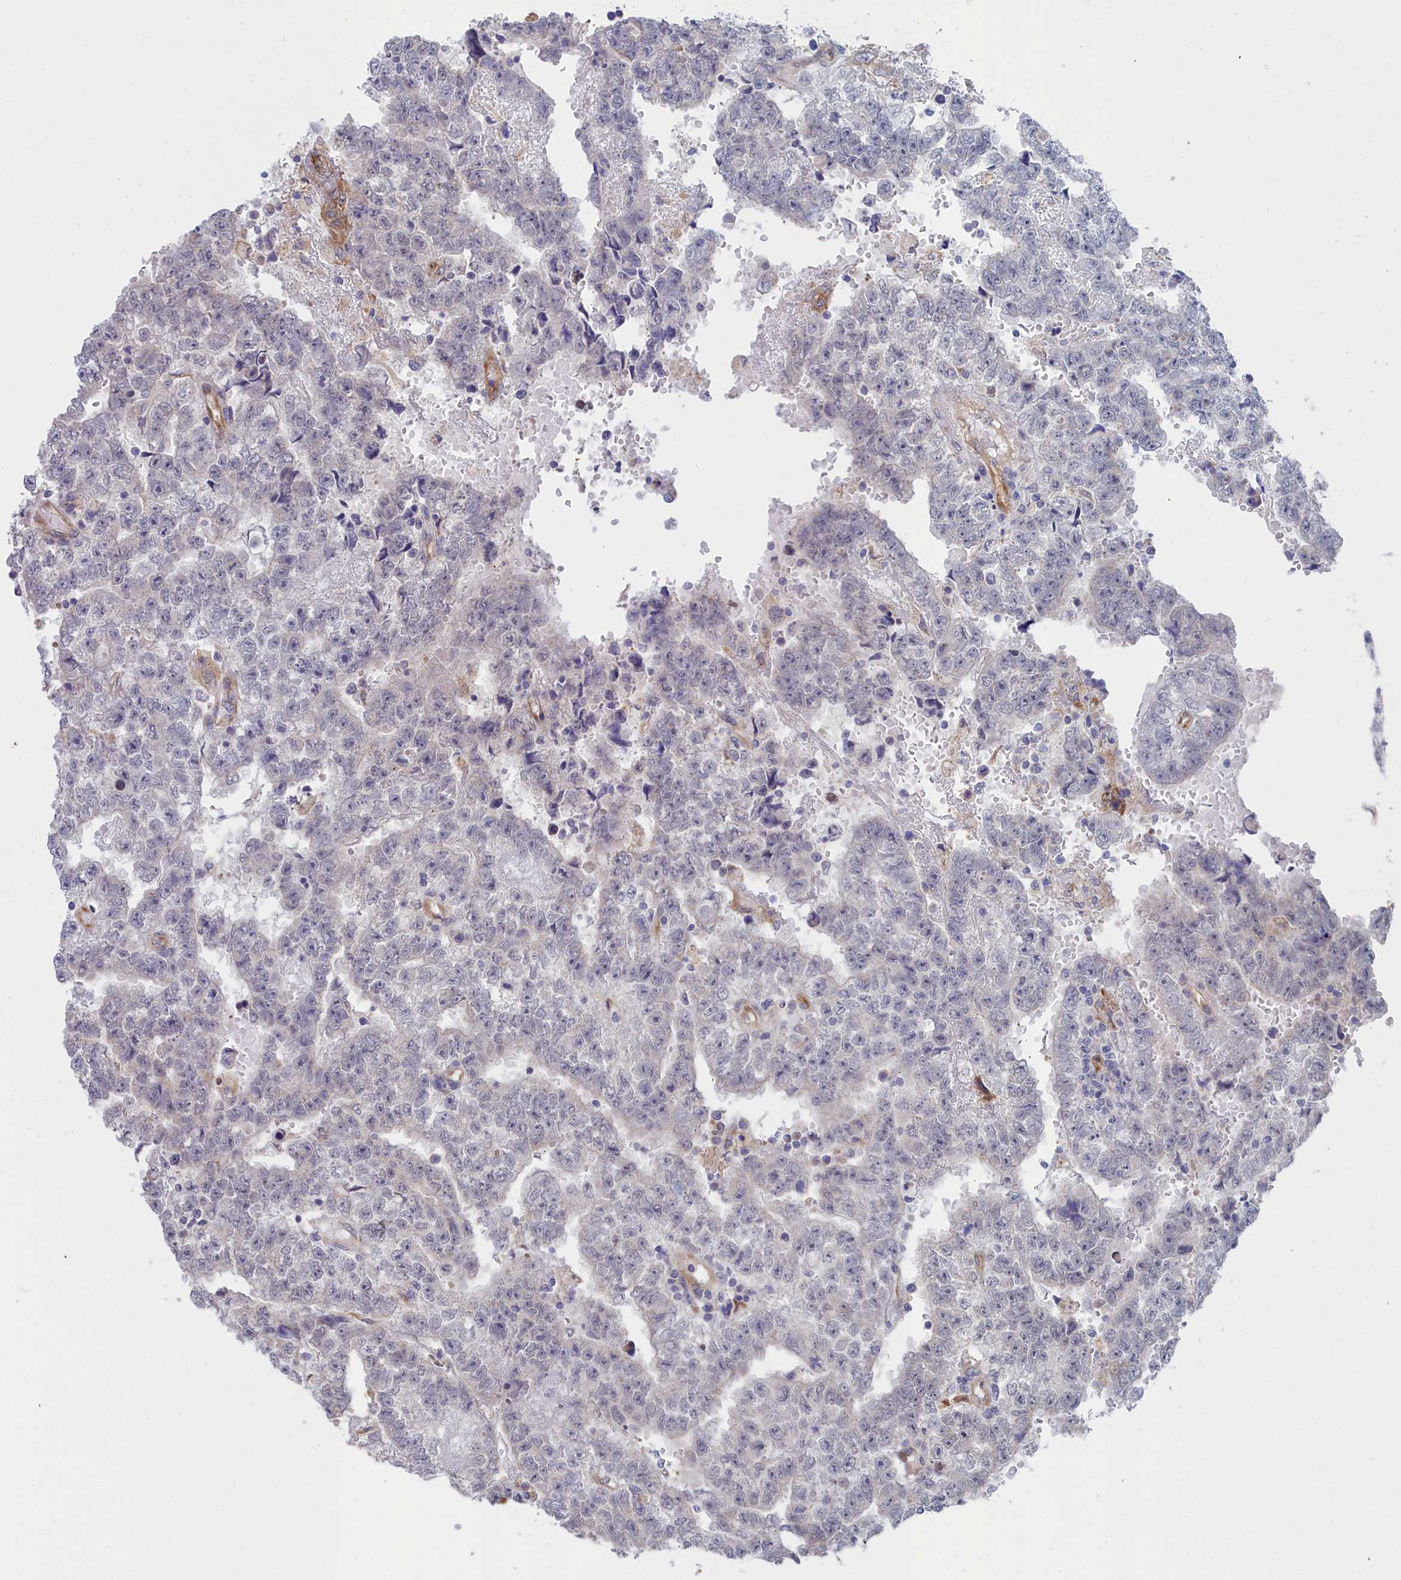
{"staining": {"intensity": "negative", "quantity": "none", "location": "none"}, "tissue": "testis cancer", "cell_type": "Tumor cells", "image_type": "cancer", "snomed": [{"axis": "morphology", "description": "Carcinoma, Embryonal, NOS"}, {"axis": "topography", "description": "Testis"}], "caption": "Tumor cells show no significant positivity in testis cancer. The staining was performed using DAB to visualize the protein expression in brown, while the nuclei were stained in blue with hematoxylin (Magnification: 20x).", "gene": "RDX", "patient": {"sex": "male", "age": 25}}